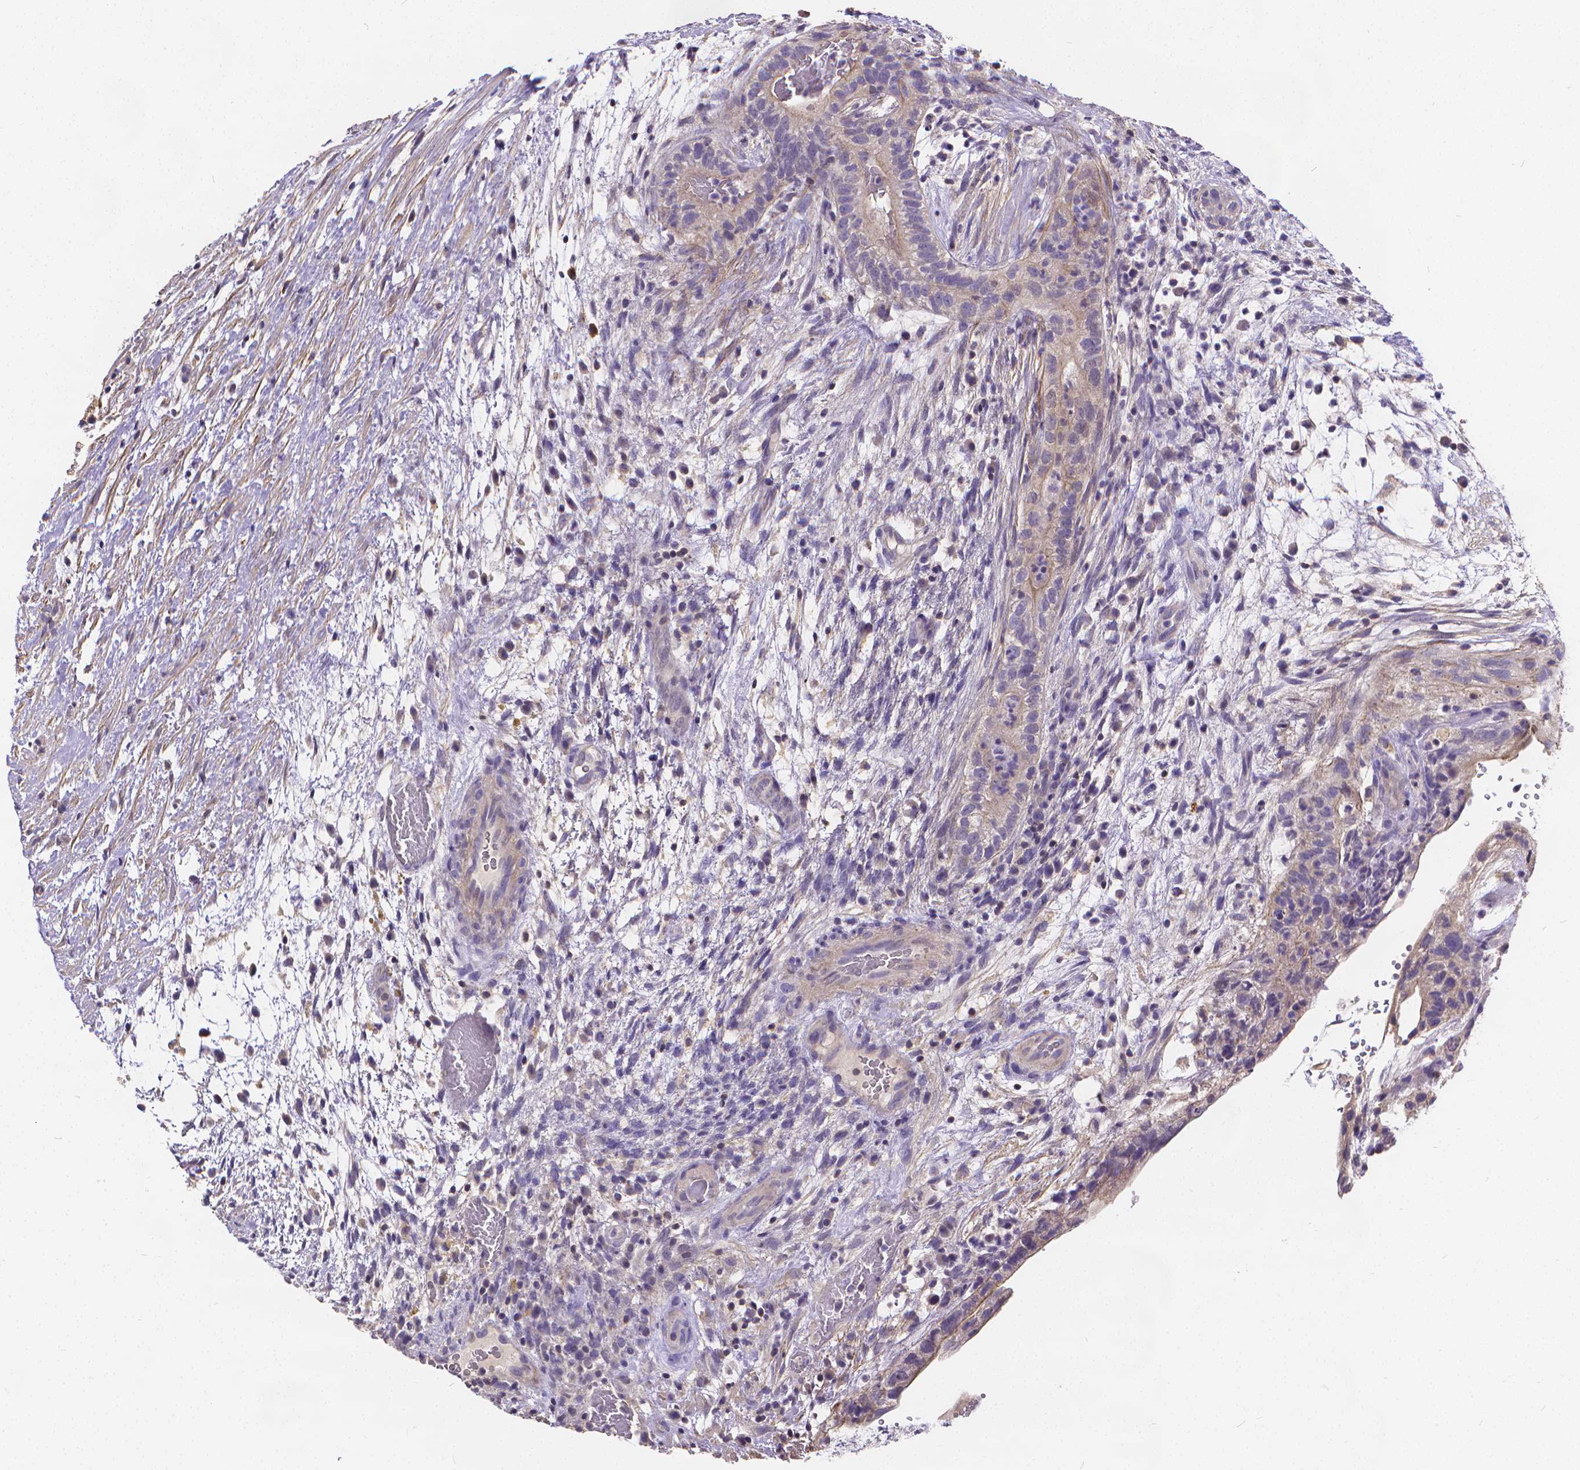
{"staining": {"intensity": "negative", "quantity": "none", "location": "none"}, "tissue": "testis cancer", "cell_type": "Tumor cells", "image_type": "cancer", "snomed": [{"axis": "morphology", "description": "Normal tissue, NOS"}, {"axis": "morphology", "description": "Carcinoma, Embryonal, NOS"}, {"axis": "topography", "description": "Testis"}], "caption": "DAB (3,3'-diaminobenzidine) immunohistochemical staining of human testis embryonal carcinoma displays no significant staining in tumor cells.", "gene": "GLRB", "patient": {"sex": "male", "age": 32}}